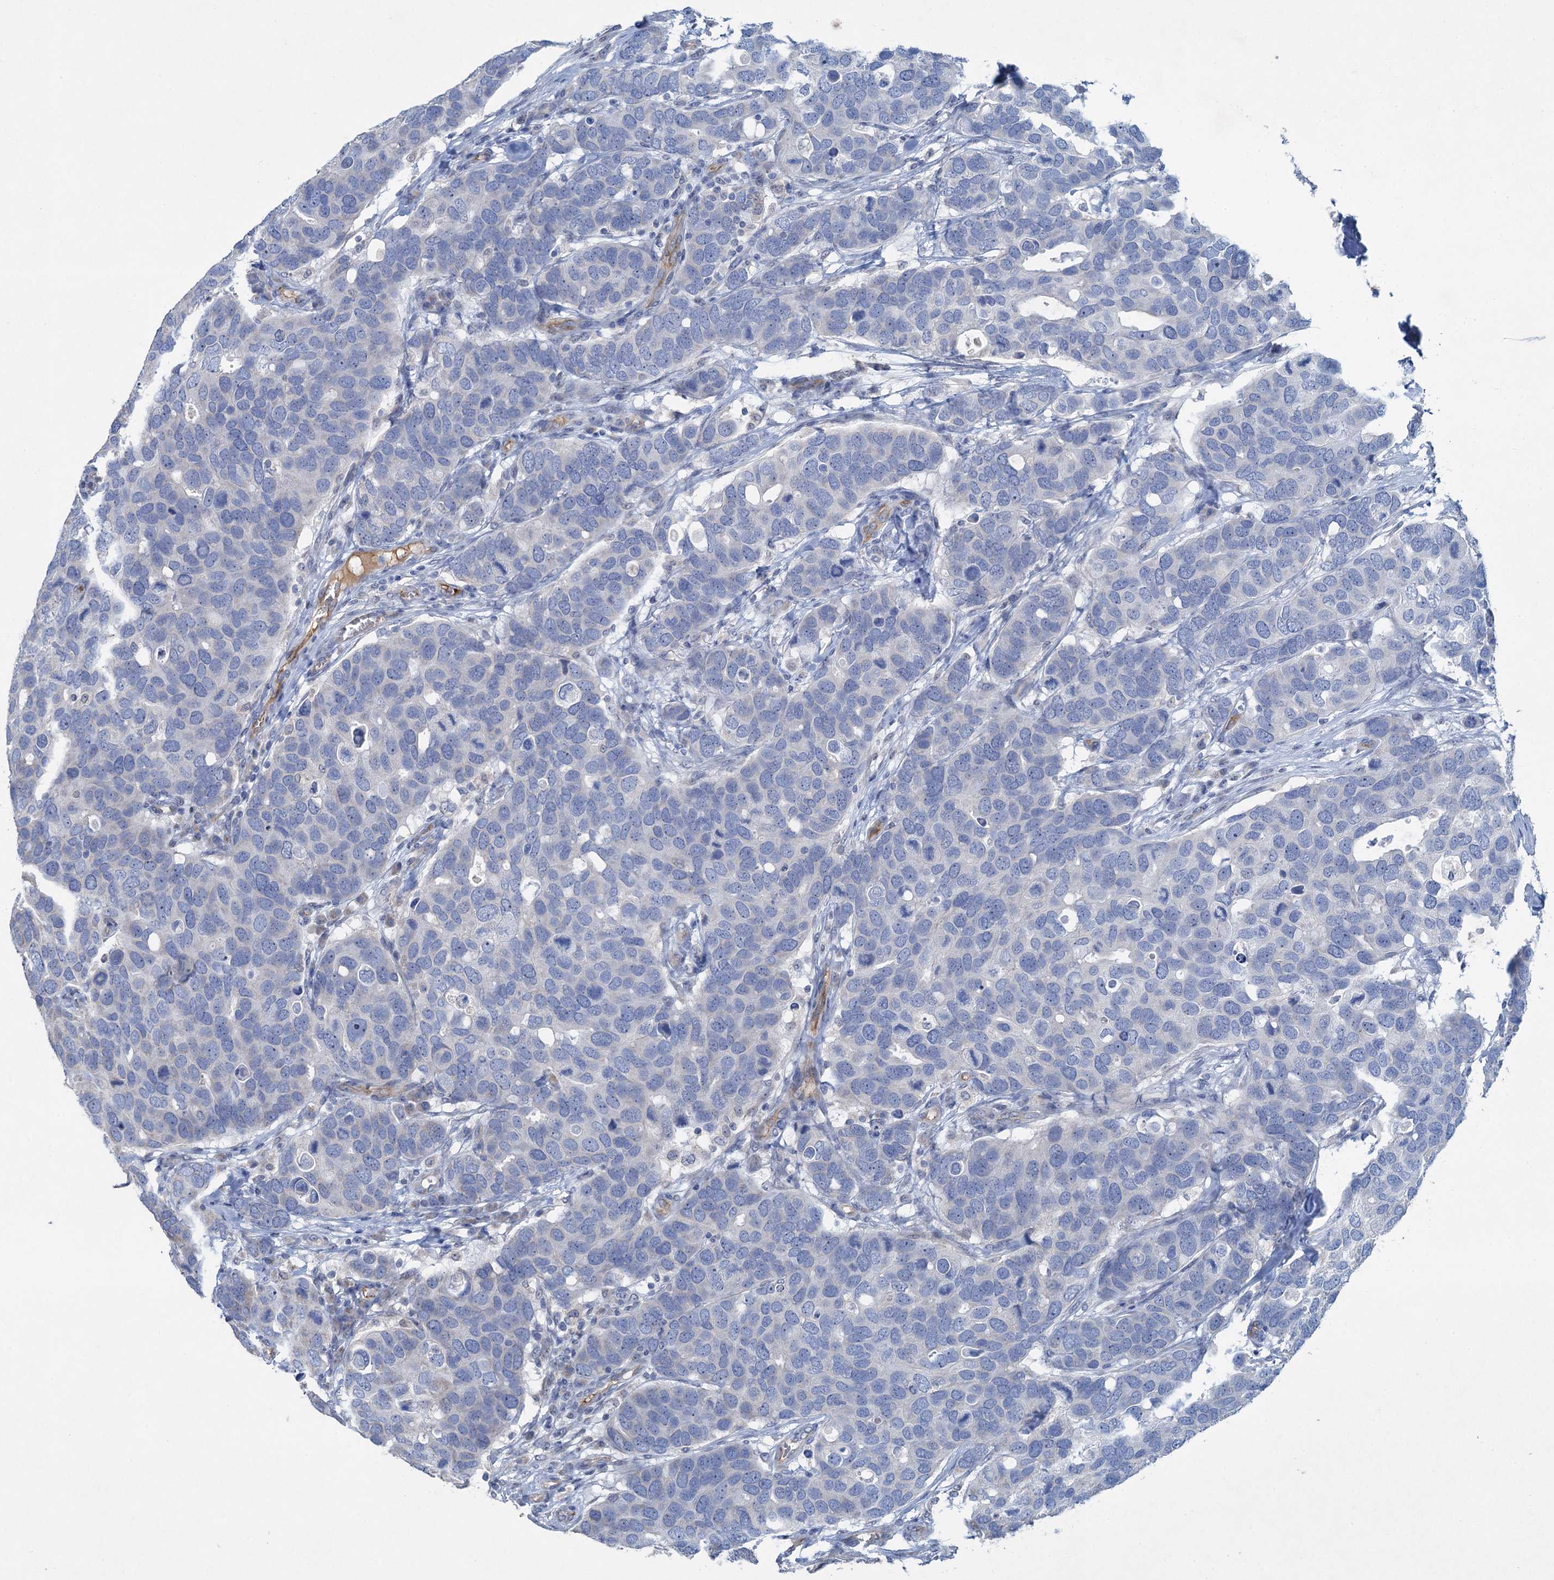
{"staining": {"intensity": "negative", "quantity": "none", "location": "none"}, "tissue": "breast cancer", "cell_type": "Tumor cells", "image_type": "cancer", "snomed": [{"axis": "morphology", "description": "Duct carcinoma"}, {"axis": "topography", "description": "Breast"}], "caption": "Immunohistochemistry (IHC) of breast cancer (infiltrating ductal carcinoma) displays no expression in tumor cells.", "gene": "PLLP", "patient": {"sex": "female", "age": 83}}